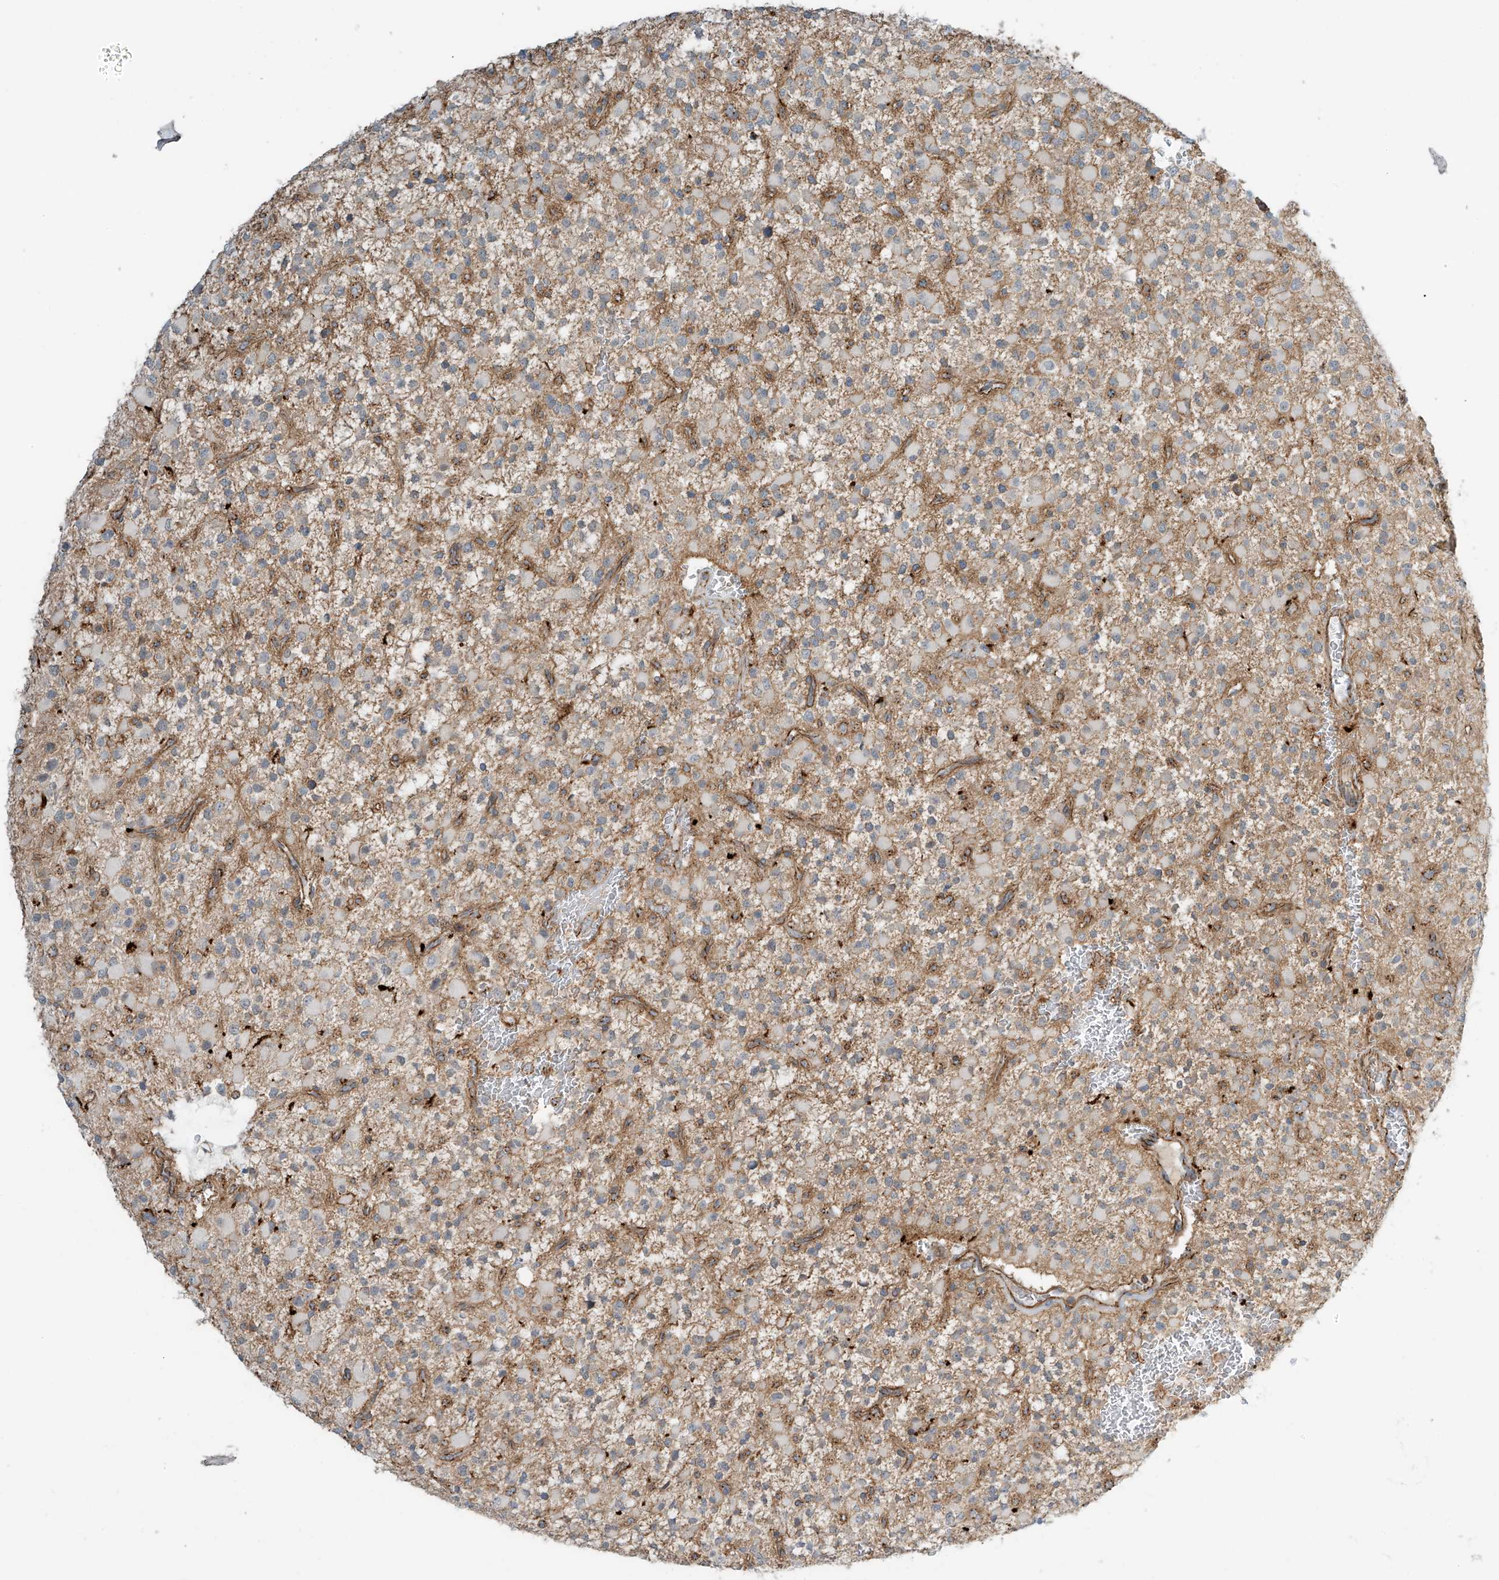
{"staining": {"intensity": "negative", "quantity": "none", "location": "none"}, "tissue": "glioma", "cell_type": "Tumor cells", "image_type": "cancer", "snomed": [{"axis": "morphology", "description": "Glioma, malignant, High grade"}, {"axis": "topography", "description": "Brain"}], "caption": "Immunohistochemistry (IHC) micrograph of human malignant high-grade glioma stained for a protein (brown), which demonstrates no positivity in tumor cells. The staining is performed using DAB (3,3'-diaminobenzidine) brown chromogen with nuclei counter-stained in using hematoxylin.", "gene": "SLC9A2", "patient": {"sex": "male", "age": 34}}